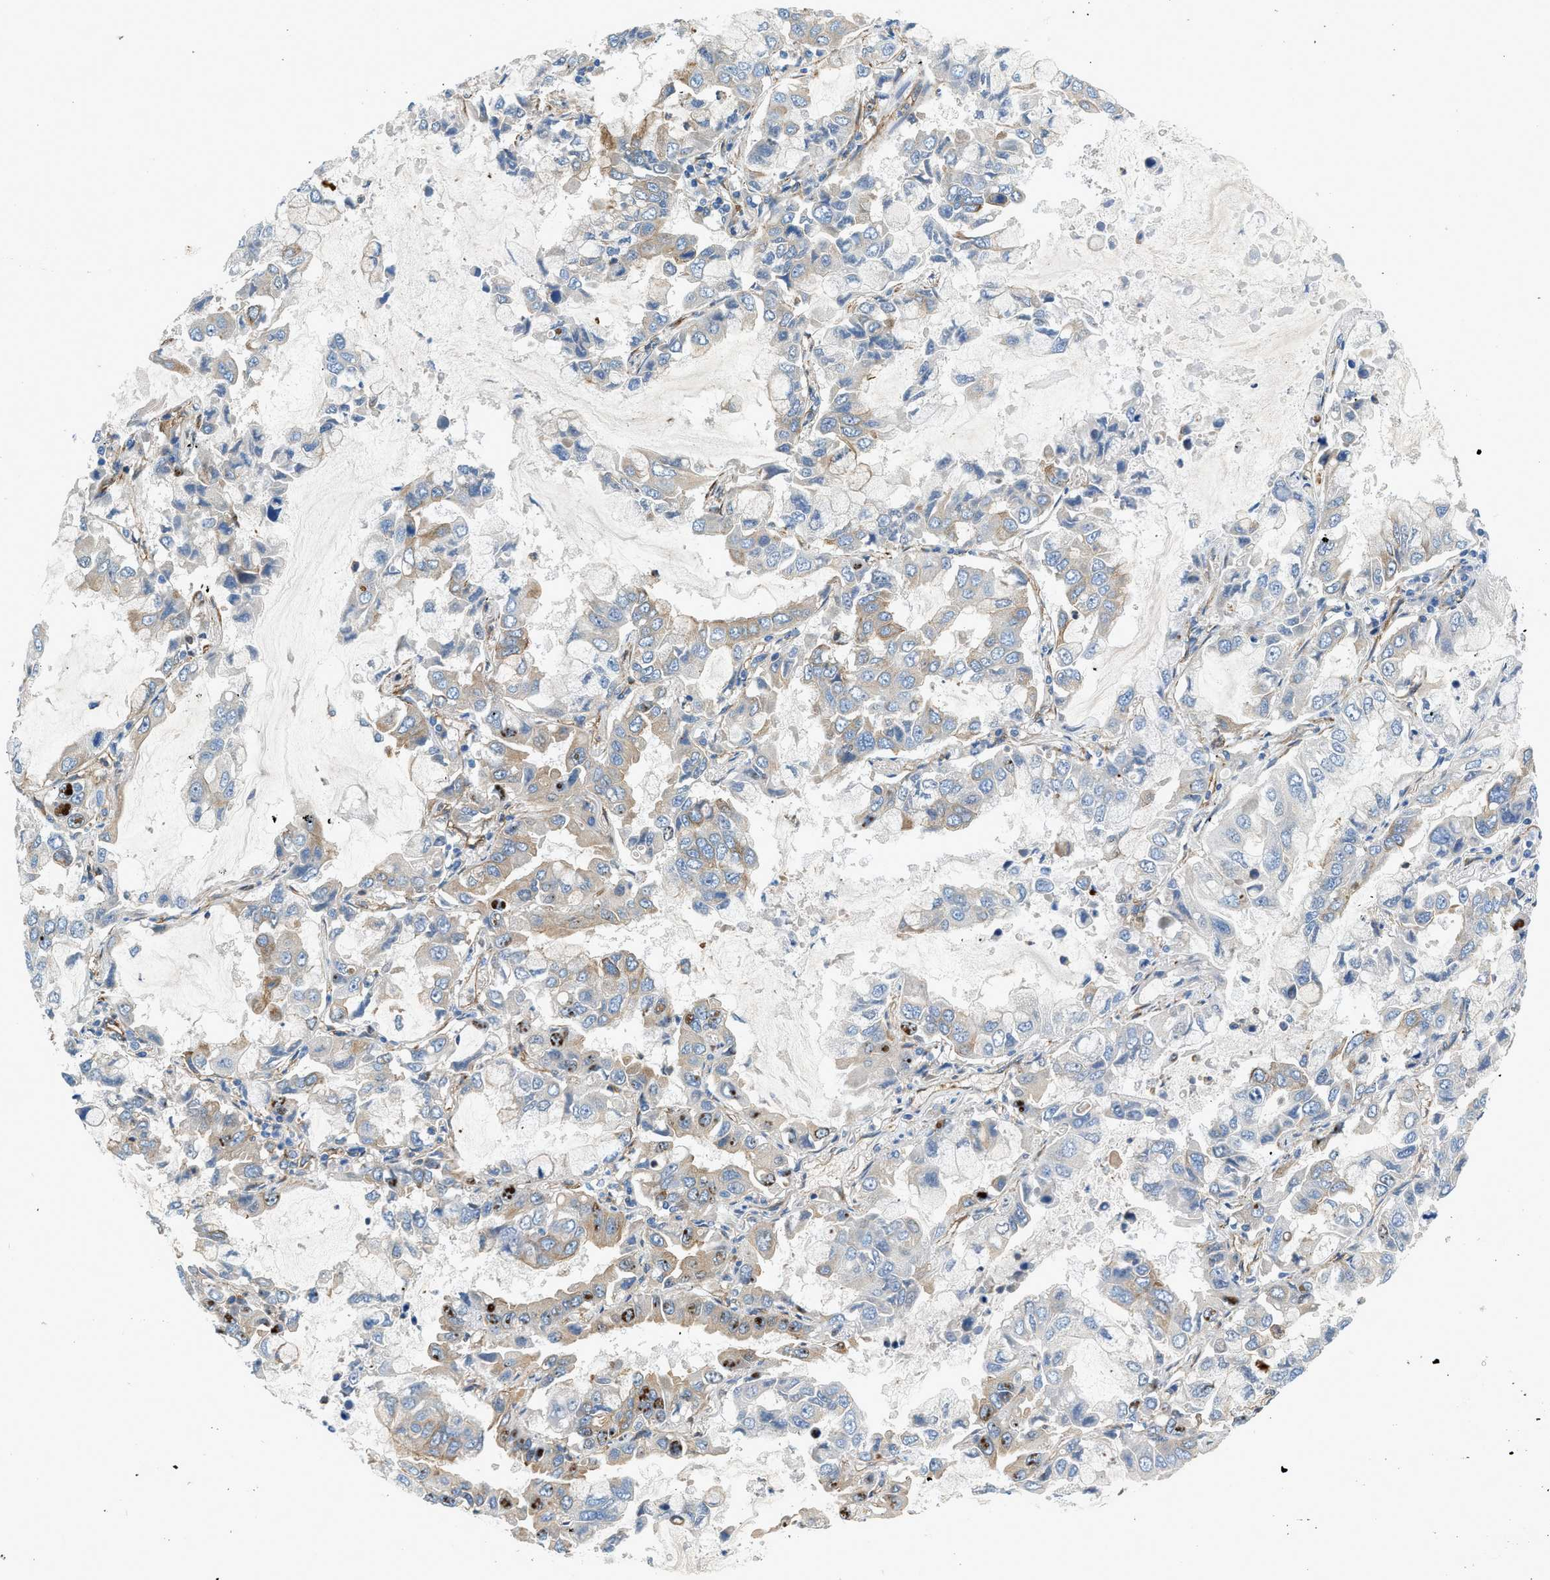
{"staining": {"intensity": "moderate", "quantity": "<25%", "location": "cytoplasmic/membranous"}, "tissue": "lung cancer", "cell_type": "Tumor cells", "image_type": "cancer", "snomed": [{"axis": "morphology", "description": "Adenocarcinoma, NOS"}, {"axis": "topography", "description": "Lung"}], "caption": "Lung adenocarcinoma stained with DAB IHC demonstrates low levels of moderate cytoplasmic/membranous expression in approximately <25% of tumor cells.", "gene": "HIP1", "patient": {"sex": "male", "age": 64}}